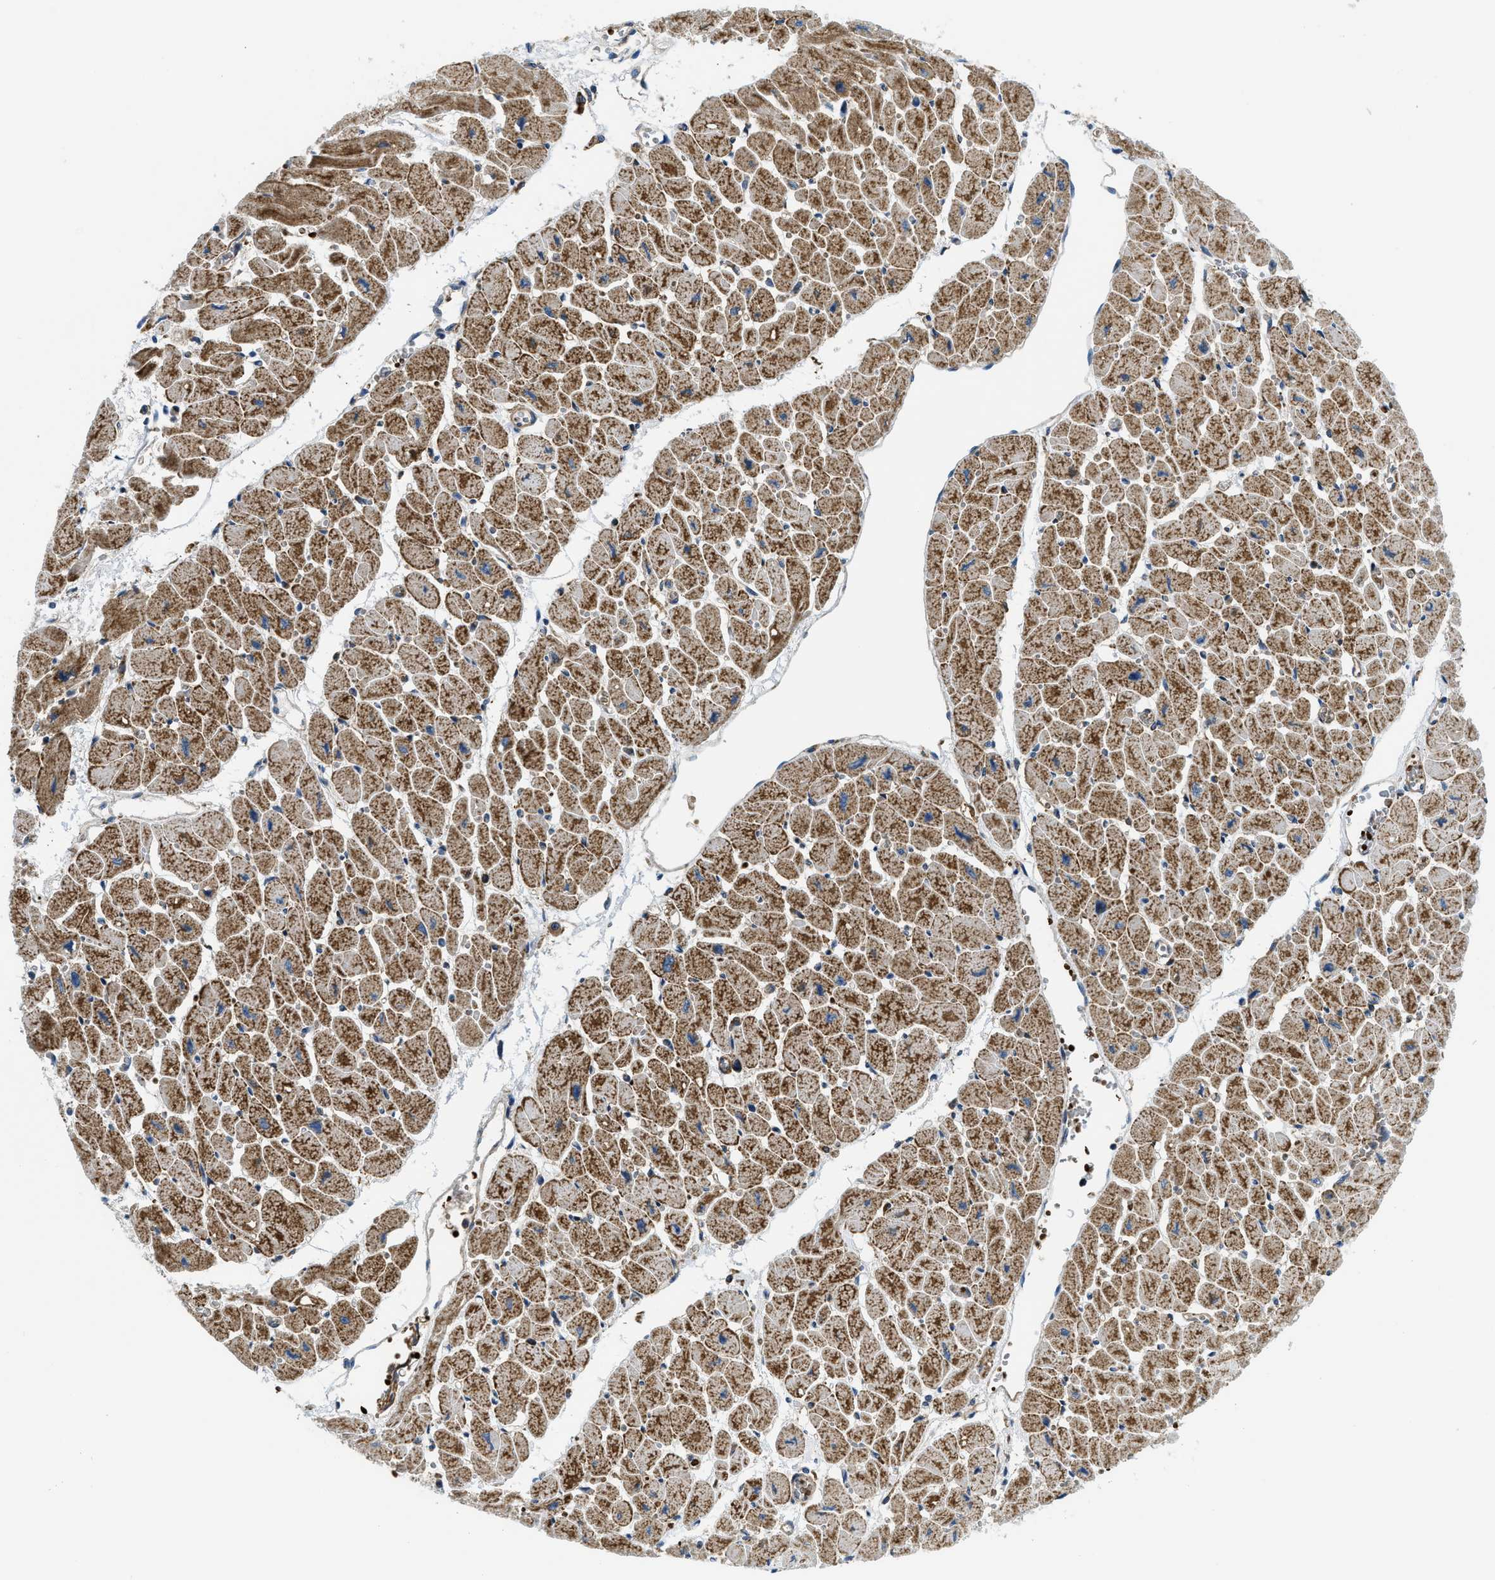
{"staining": {"intensity": "moderate", "quantity": ">75%", "location": "cytoplasmic/membranous"}, "tissue": "heart muscle", "cell_type": "Cardiomyocytes", "image_type": "normal", "snomed": [{"axis": "morphology", "description": "Normal tissue, NOS"}, {"axis": "topography", "description": "Heart"}], "caption": "DAB (3,3'-diaminobenzidine) immunohistochemical staining of benign heart muscle shows moderate cytoplasmic/membranous protein expression in about >75% of cardiomyocytes.", "gene": "CSPG4", "patient": {"sex": "female", "age": 54}}